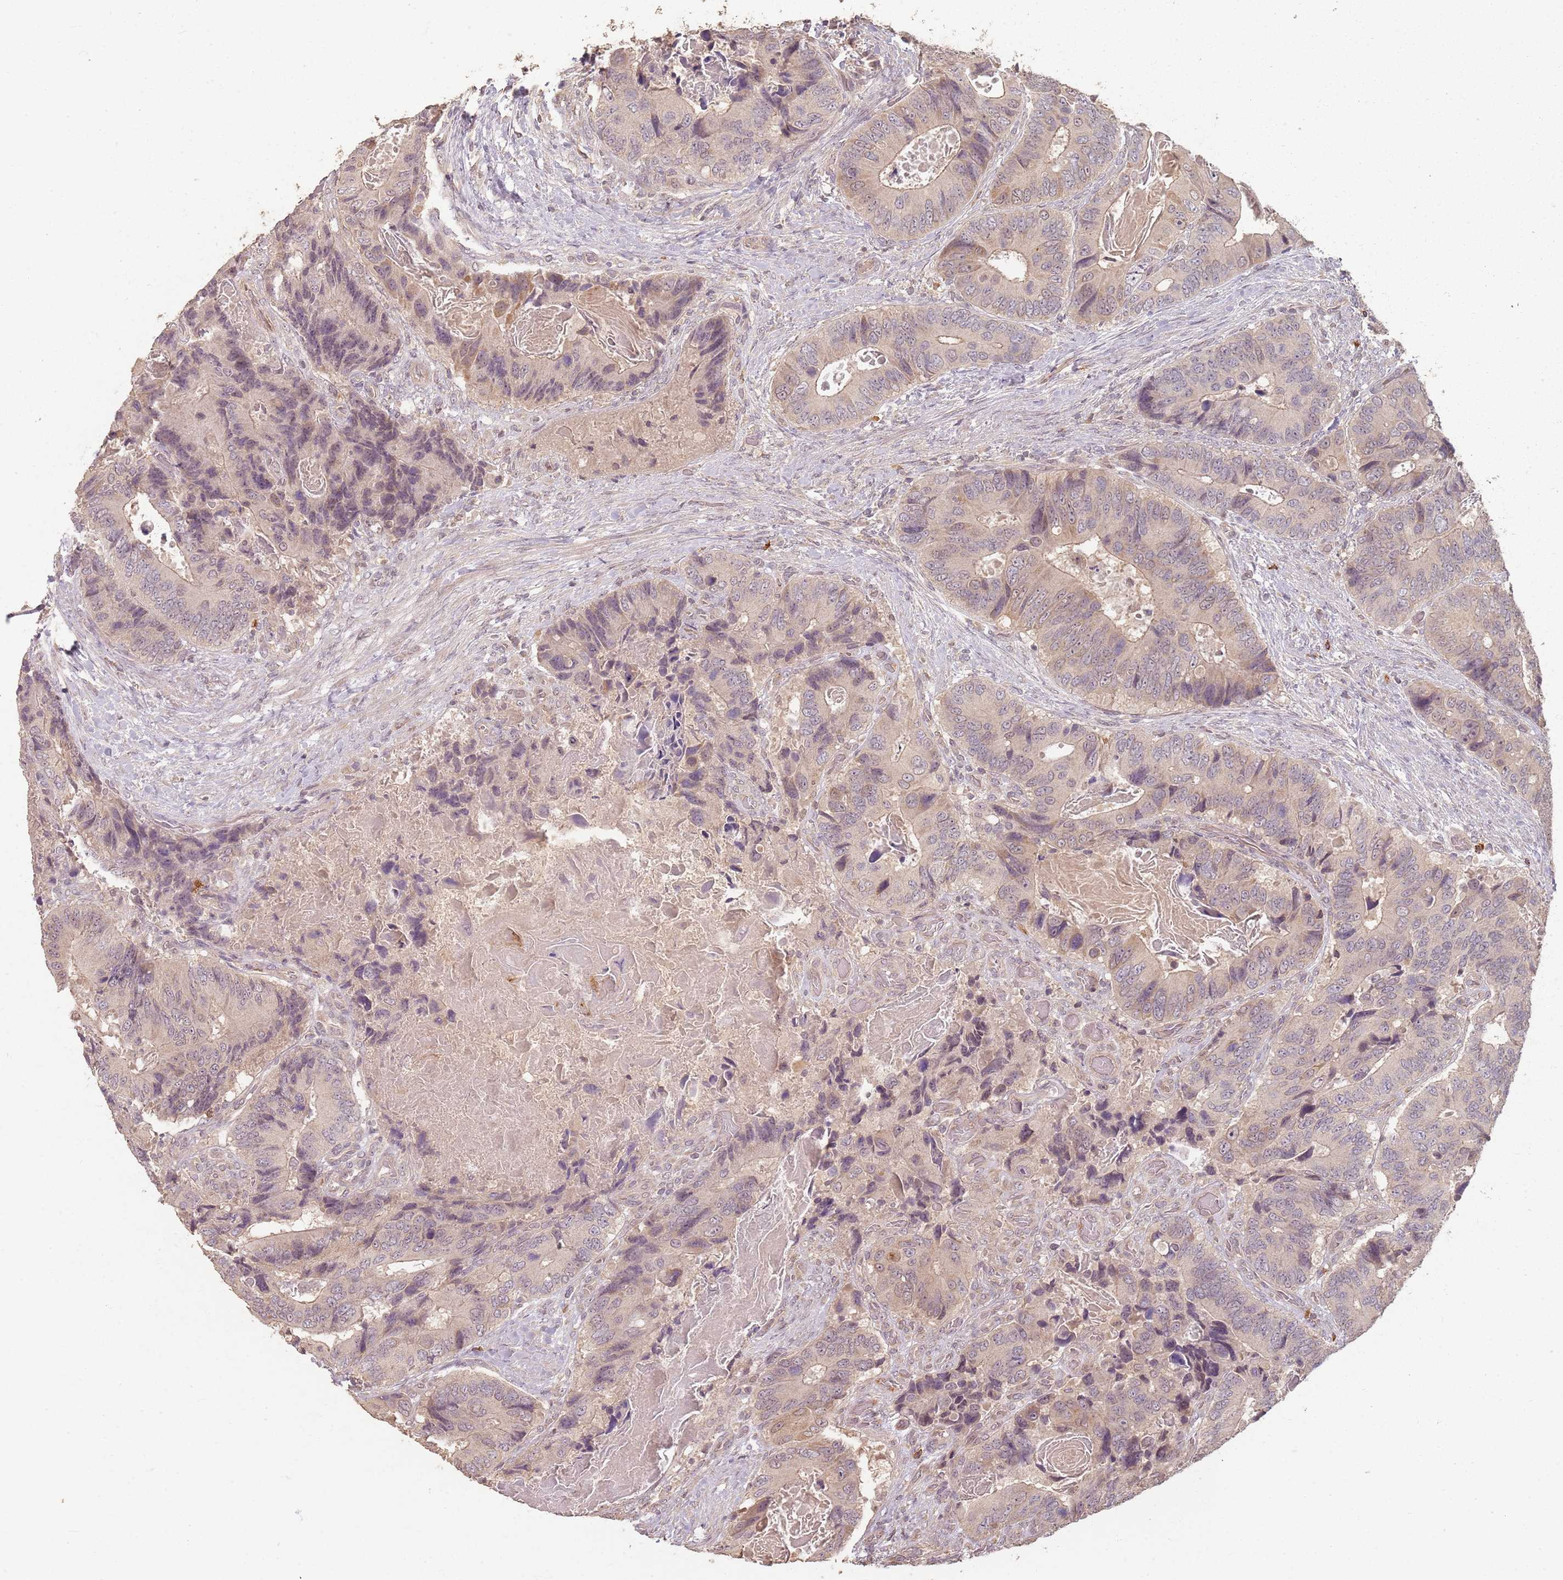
{"staining": {"intensity": "weak", "quantity": ">75%", "location": "cytoplasmic/membranous"}, "tissue": "colorectal cancer", "cell_type": "Tumor cells", "image_type": "cancer", "snomed": [{"axis": "morphology", "description": "Adenocarcinoma, NOS"}, {"axis": "topography", "description": "Colon"}], "caption": "Protein staining of colorectal cancer tissue shows weak cytoplasmic/membranous staining in approximately >75% of tumor cells.", "gene": "CCDC168", "patient": {"sex": "male", "age": 84}}